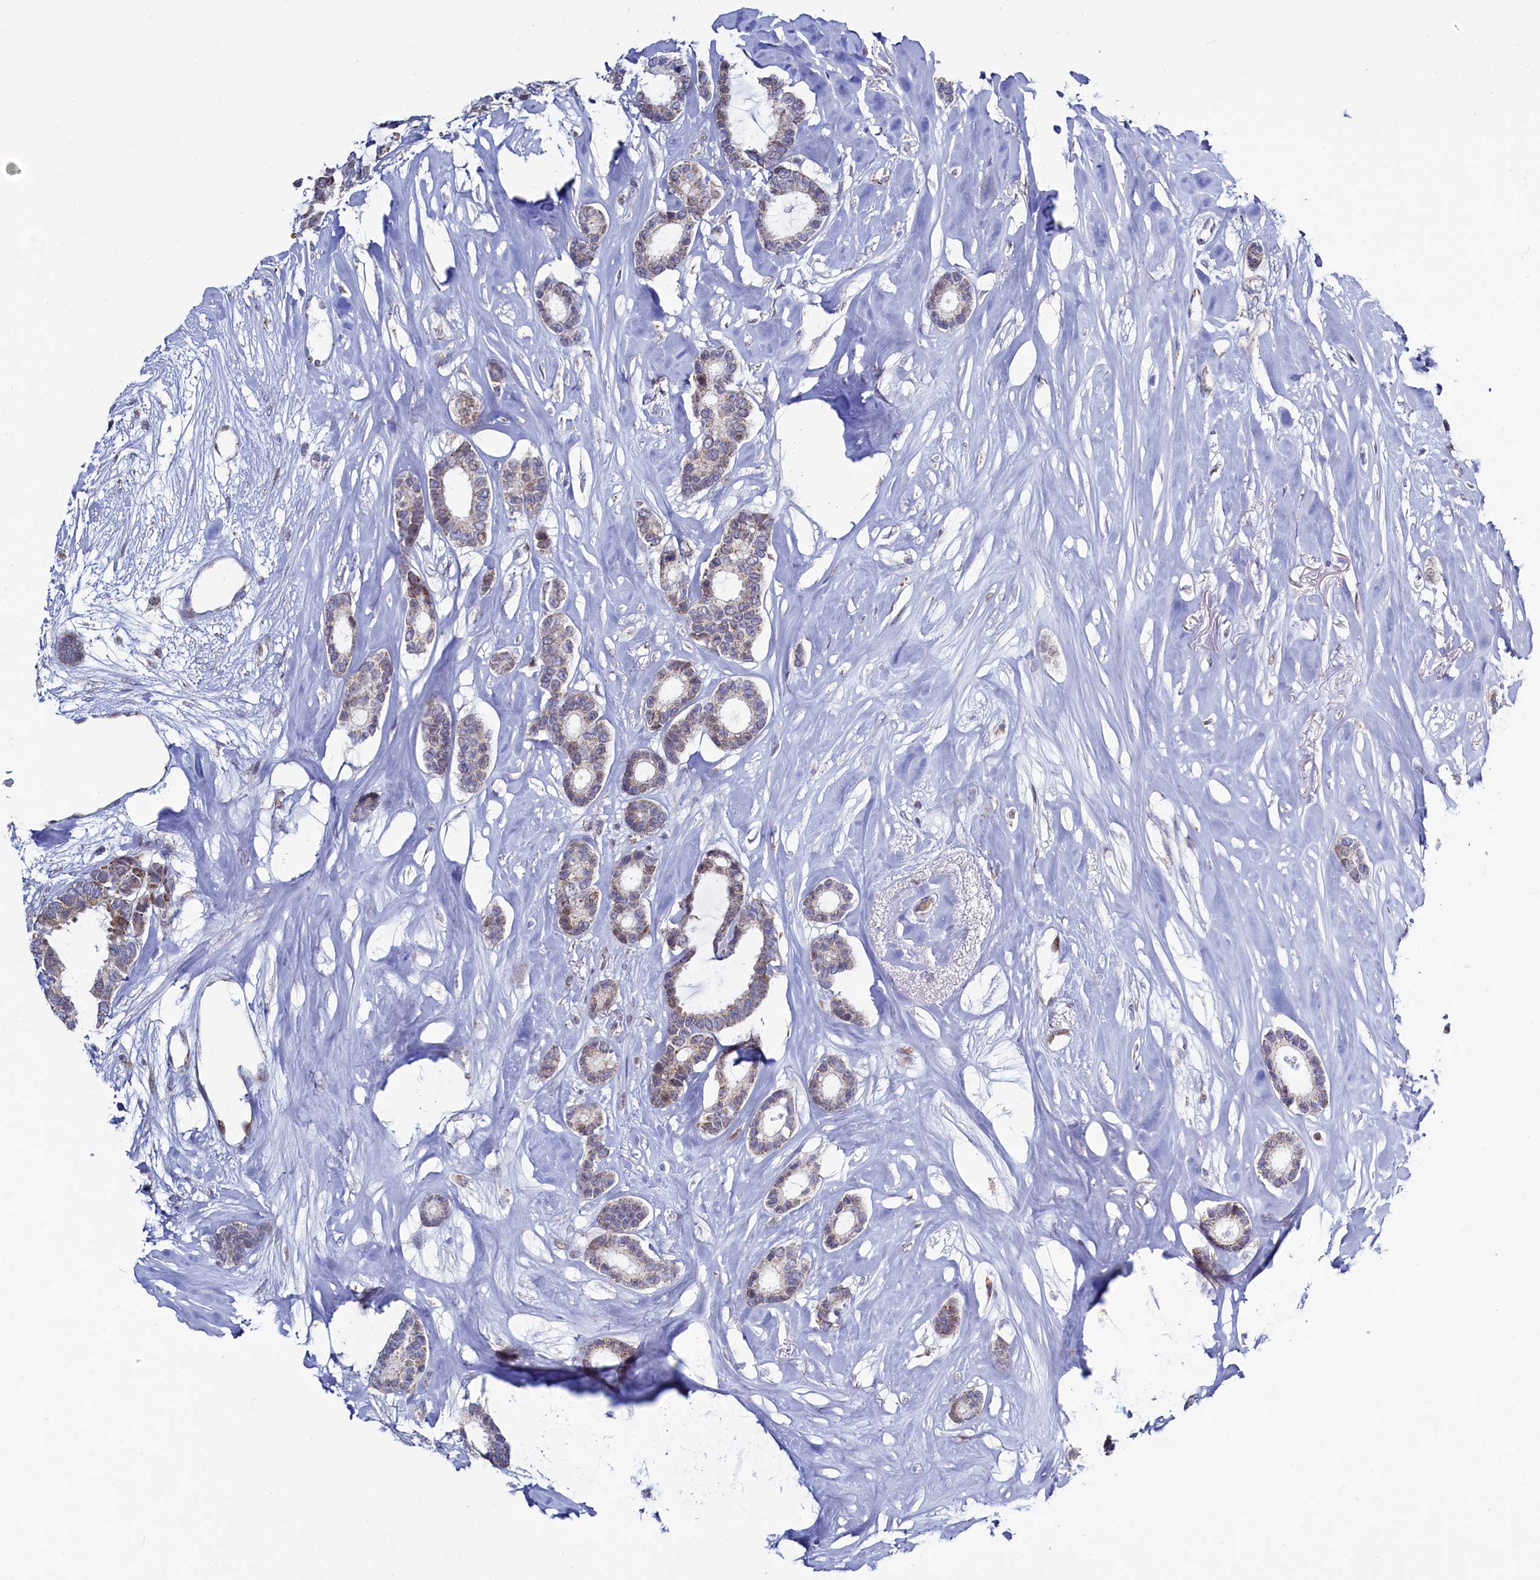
{"staining": {"intensity": "moderate", "quantity": "25%-75%", "location": "cytoplasmic/membranous"}, "tissue": "breast cancer", "cell_type": "Tumor cells", "image_type": "cancer", "snomed": [{"axis": "morphology", "description": "Duct carcinoma"}, {"axis": "topography", "description": "Breast"}], "caption": "Breast cancer stained with DAB (3,3'-diaminobenzidine) immunohistochemistry (IHC) reveals medium levels of moderate cytoplasmic/membranous expression in about 25%-75% of tumor cells. (DAB (3,3'-diaminobenzidine) = brown stain, brightfield microscopy at high magnification).", "gene": "HDGFL3", "patient": {"sex": "female", "age": 87}}